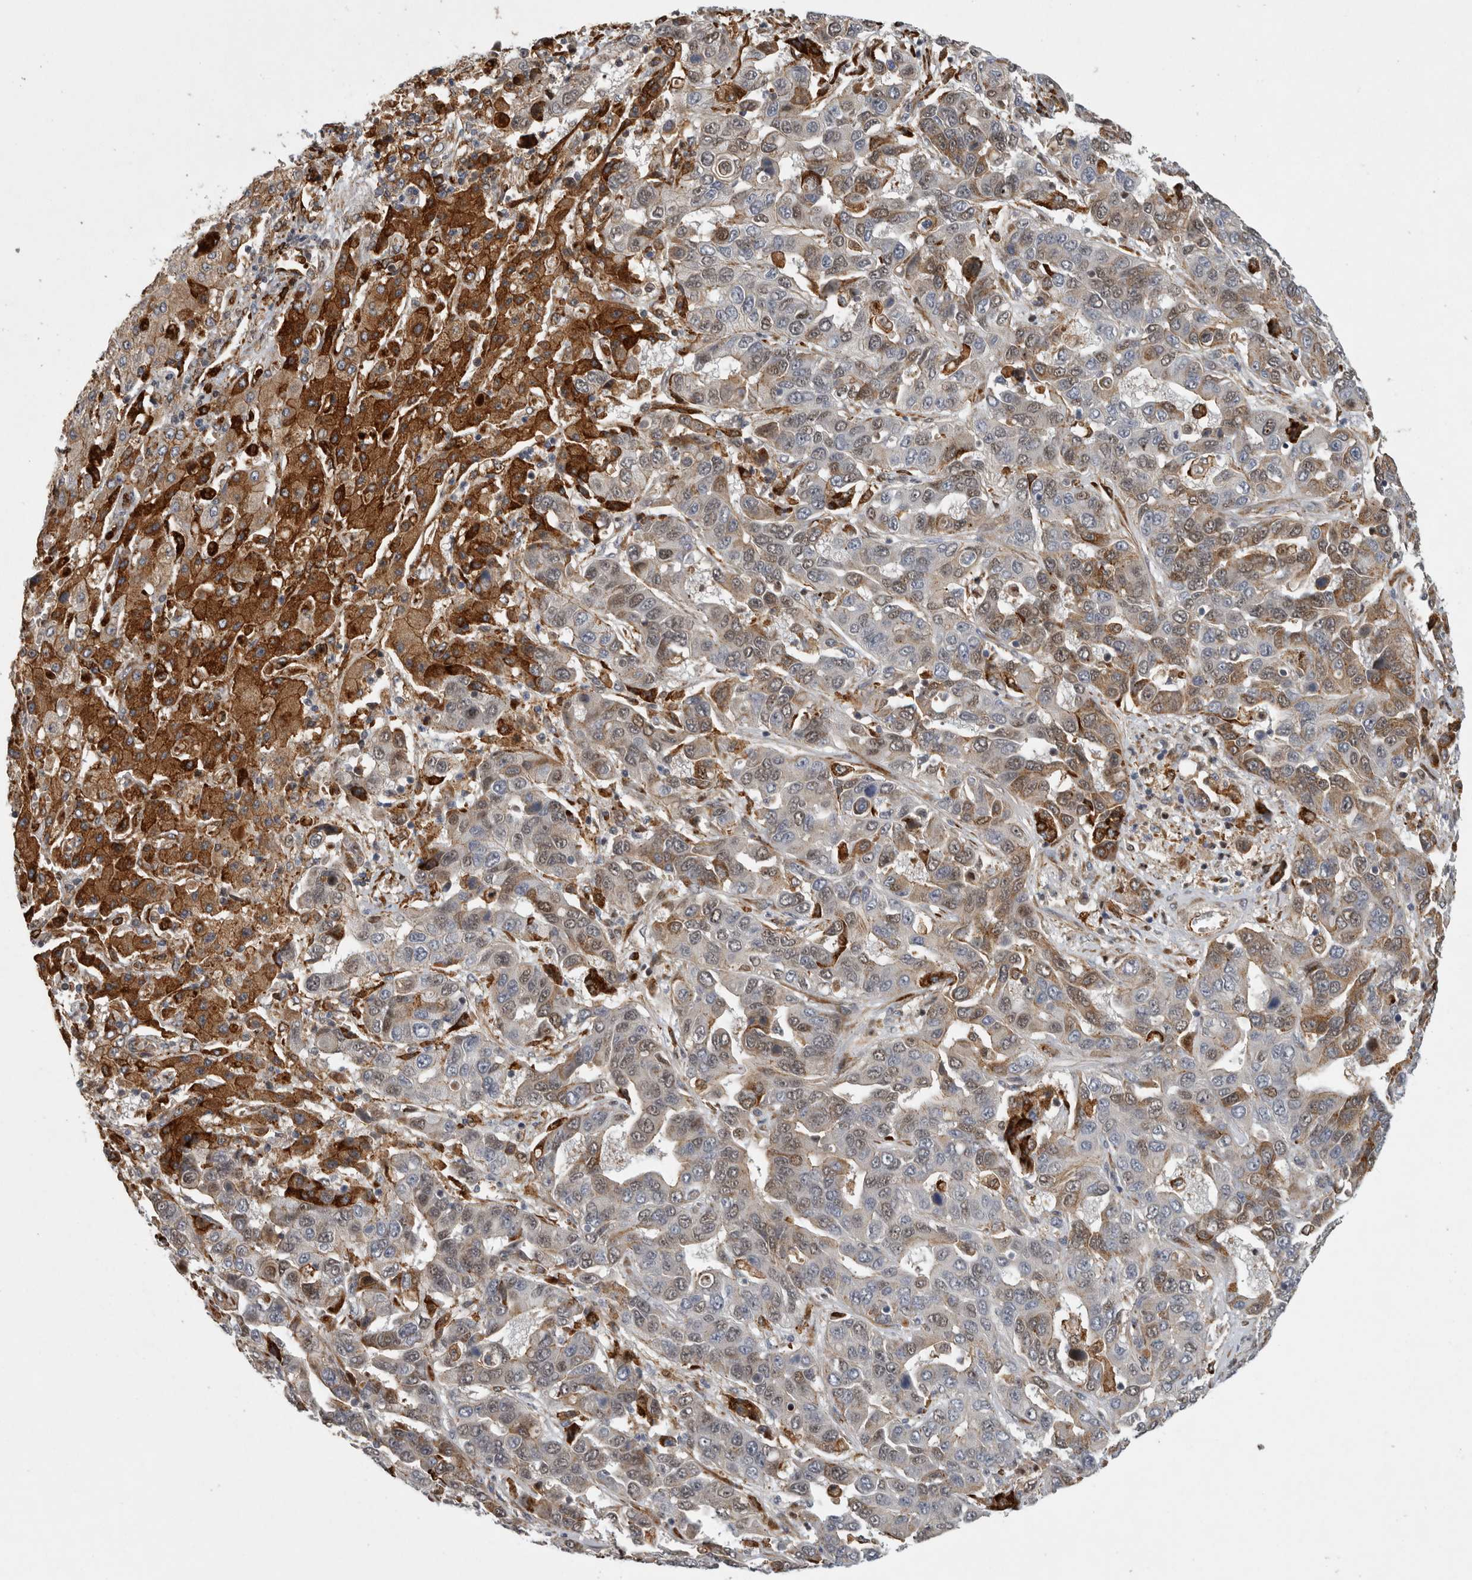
{"staining": {"intensity": "weak", "quantity": "25%-75%", "location": "cytoplasmic/membranous"}, "tissue": "liver cancer", "cell_type": "Tumor cells", "image_type": "cancer", "snomed": [{"axis": "morphology", "description": "Cholangiocarcinoma"}, {"axis": "topography", "description": "Liver"}], "caption": "Cholangiocarcinoma (liver) tissue exhibits weak cytoplasmic/membranous staining in about 25%-75% of tumor cells", "gene": "MPDZ", "patient": {"sex": "female", "age": 52}}